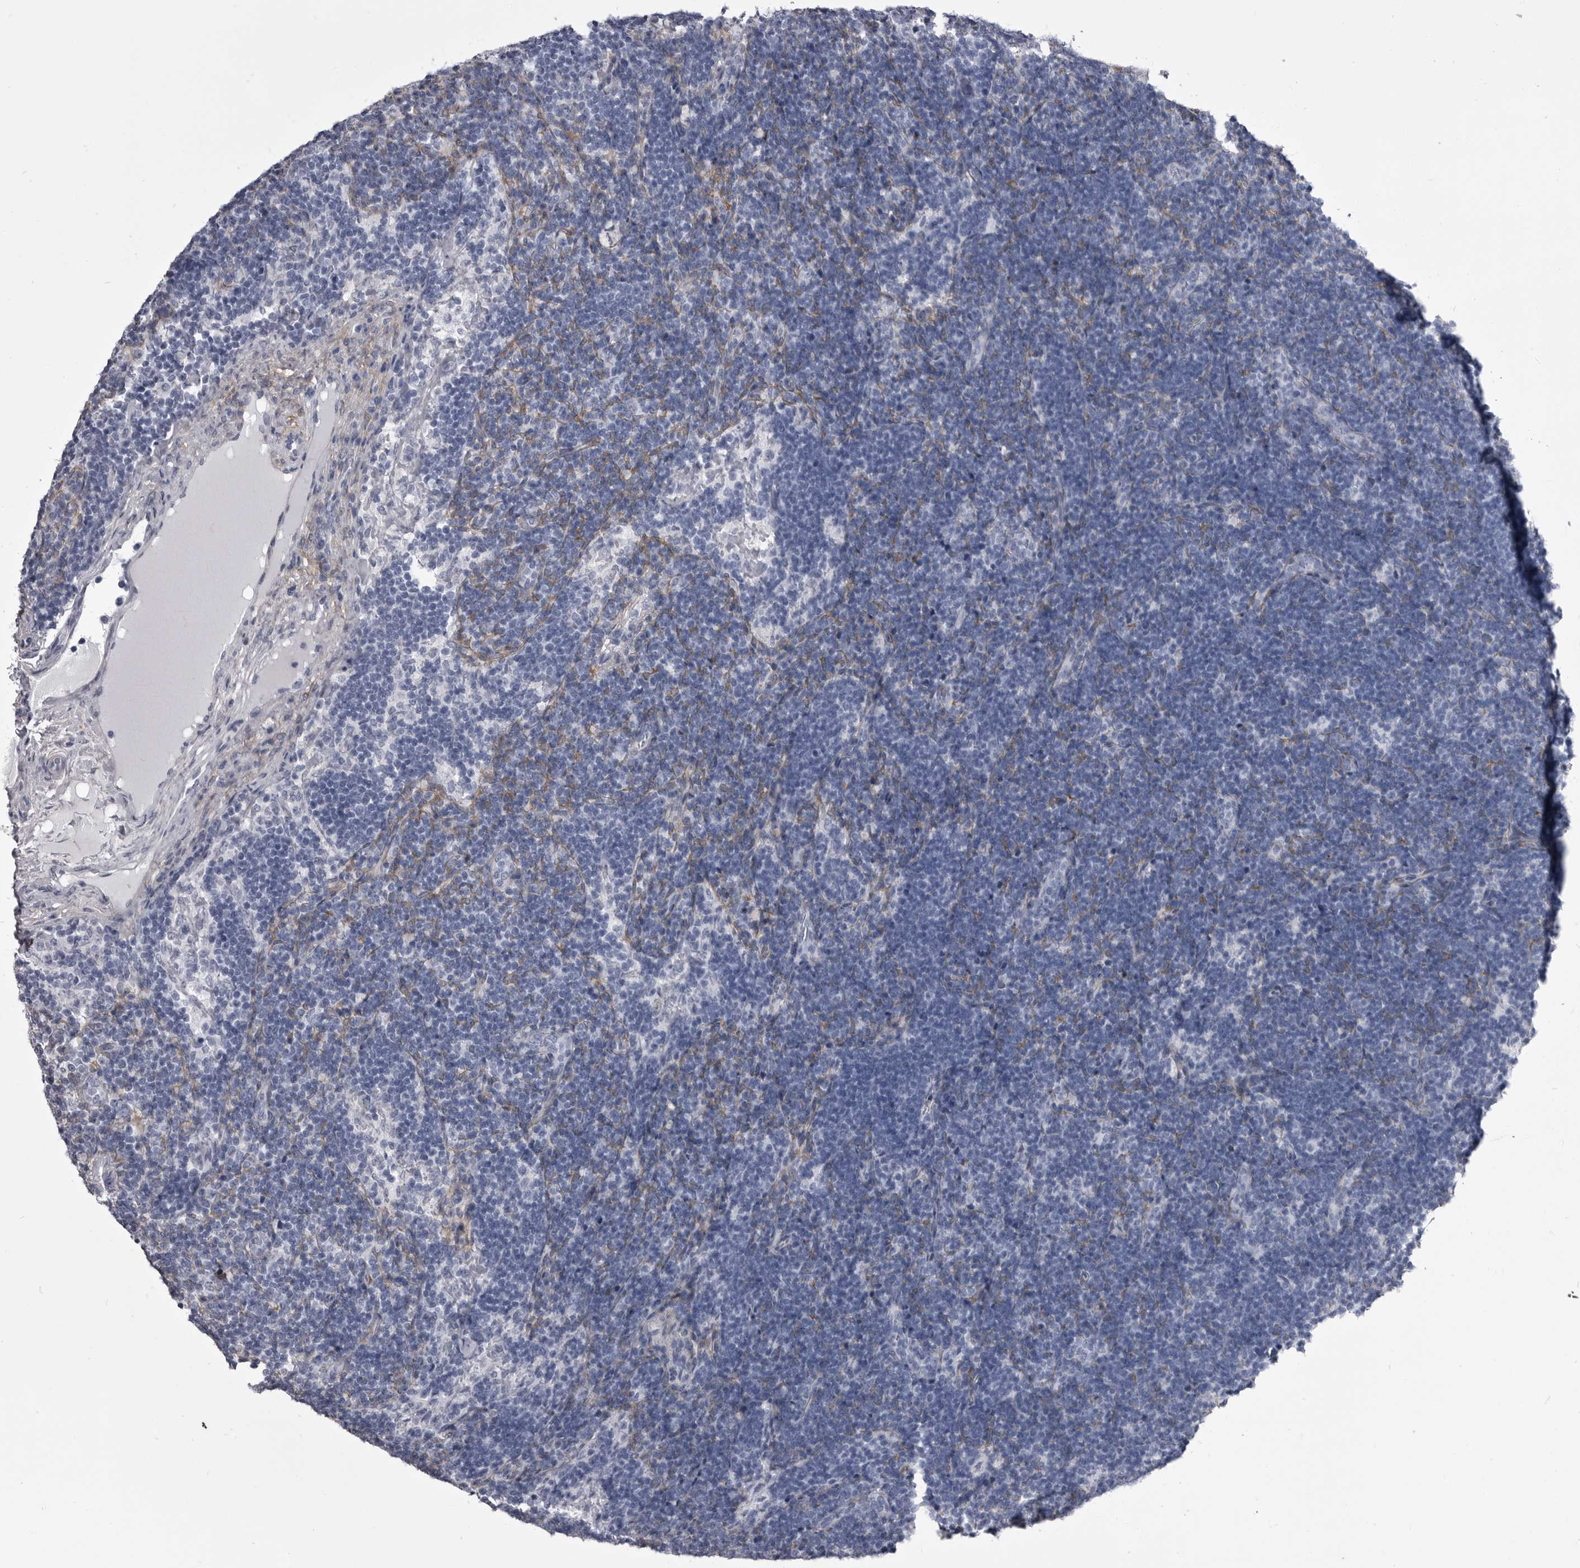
{"staining": {"intensity": "negative", "quantity": "none", "location": "none"}, "tissue": "lymph node", "cell_type": "Germinal center cells", "image_type": "normal", "snomed": [{"axis": "morphology", "description": "Normal tissue, NOS"}, {"axis": "topography", "description": "Lymph node"}], "caption": "This image is of unremarkable lymph node stained with IHC to label a protein in brown with the nuclei are counter-stained blue. There is no expression in germinal center cells.", "gene": "ANK2", "patient": {"sex": "female", "age": 22}}